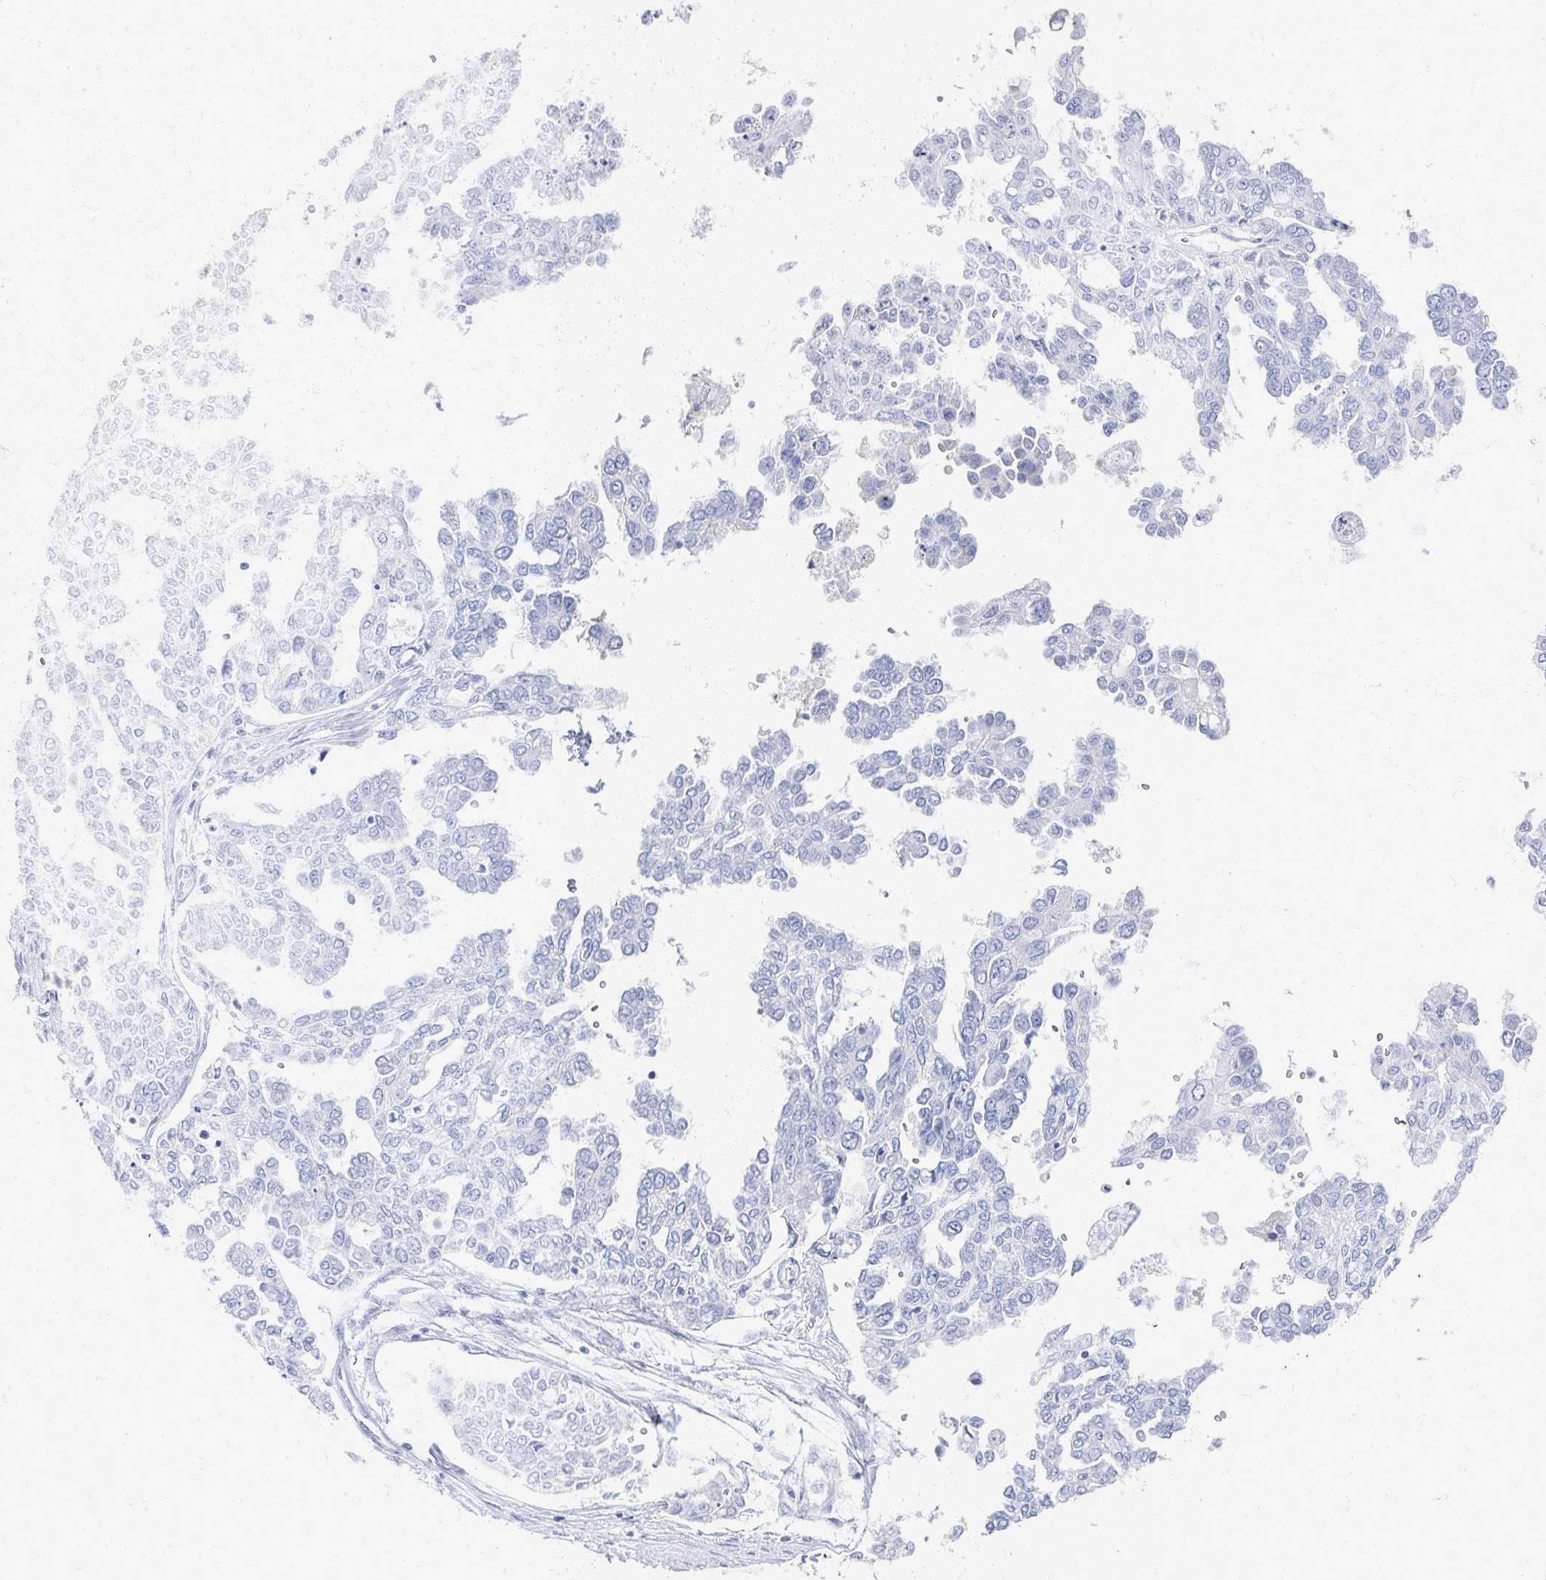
{"staining": {"intensity": "negative", "quantity": "none", "location": "none"}, "tissue": "ovarian cancer", "cell_type": "Tumor cells", "image_type": "cancer", "snomed": [{"axis": "morphology", "description": "Cystadenocarcinoma, serous, NOS"}, {"axis": "topography", "description": "Ovary"}], "caption": "An immunohistochemistry histopathology image of ovarian cancer is shown. There is no staining in tumor cells of ovarian cancer.", "gene": "PRR20A", "patient": {"sex": "female", "age": 53}}